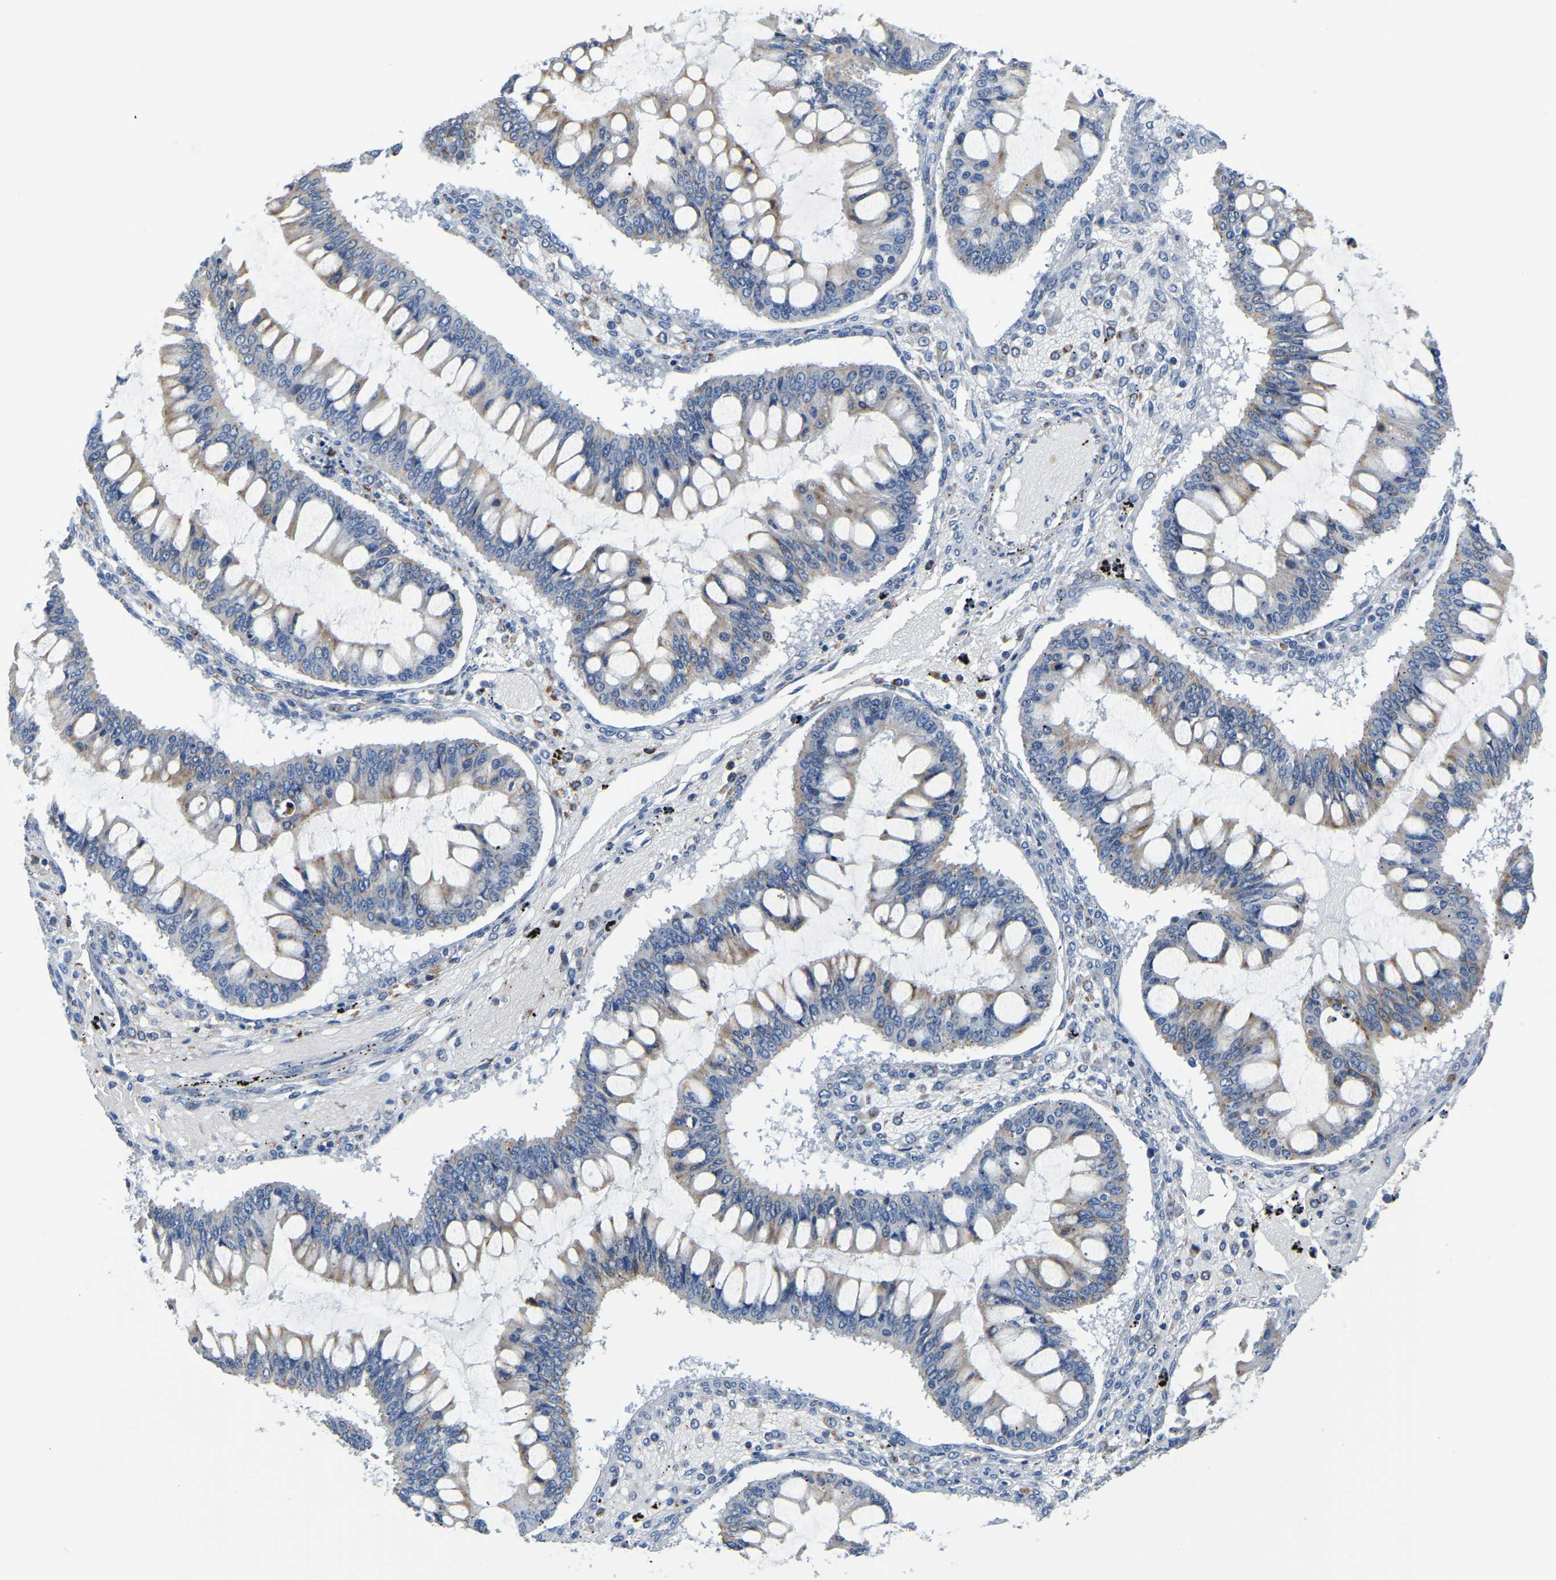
{"staining": {"intensity": "weak", "quantity": "<25%", "location": "cytoplasmic/membranous"}, "tissue": "ovarian cancer", "cell_type": "Tumor cells", "image_type": "cancer", "snomed": [{"axis": "morphology", "description": "Cystadenocarcinoma, mucinous, NOS"}, {"axis": "topography", "description": "Ovary"}], "caption": "The photomicrograph shows no staining of tumor cells in ovarian cancer (mucinous cystadenocarcinoma).", "gene": "SFXN1", "patient": {"sex": "female", "age": 73}}